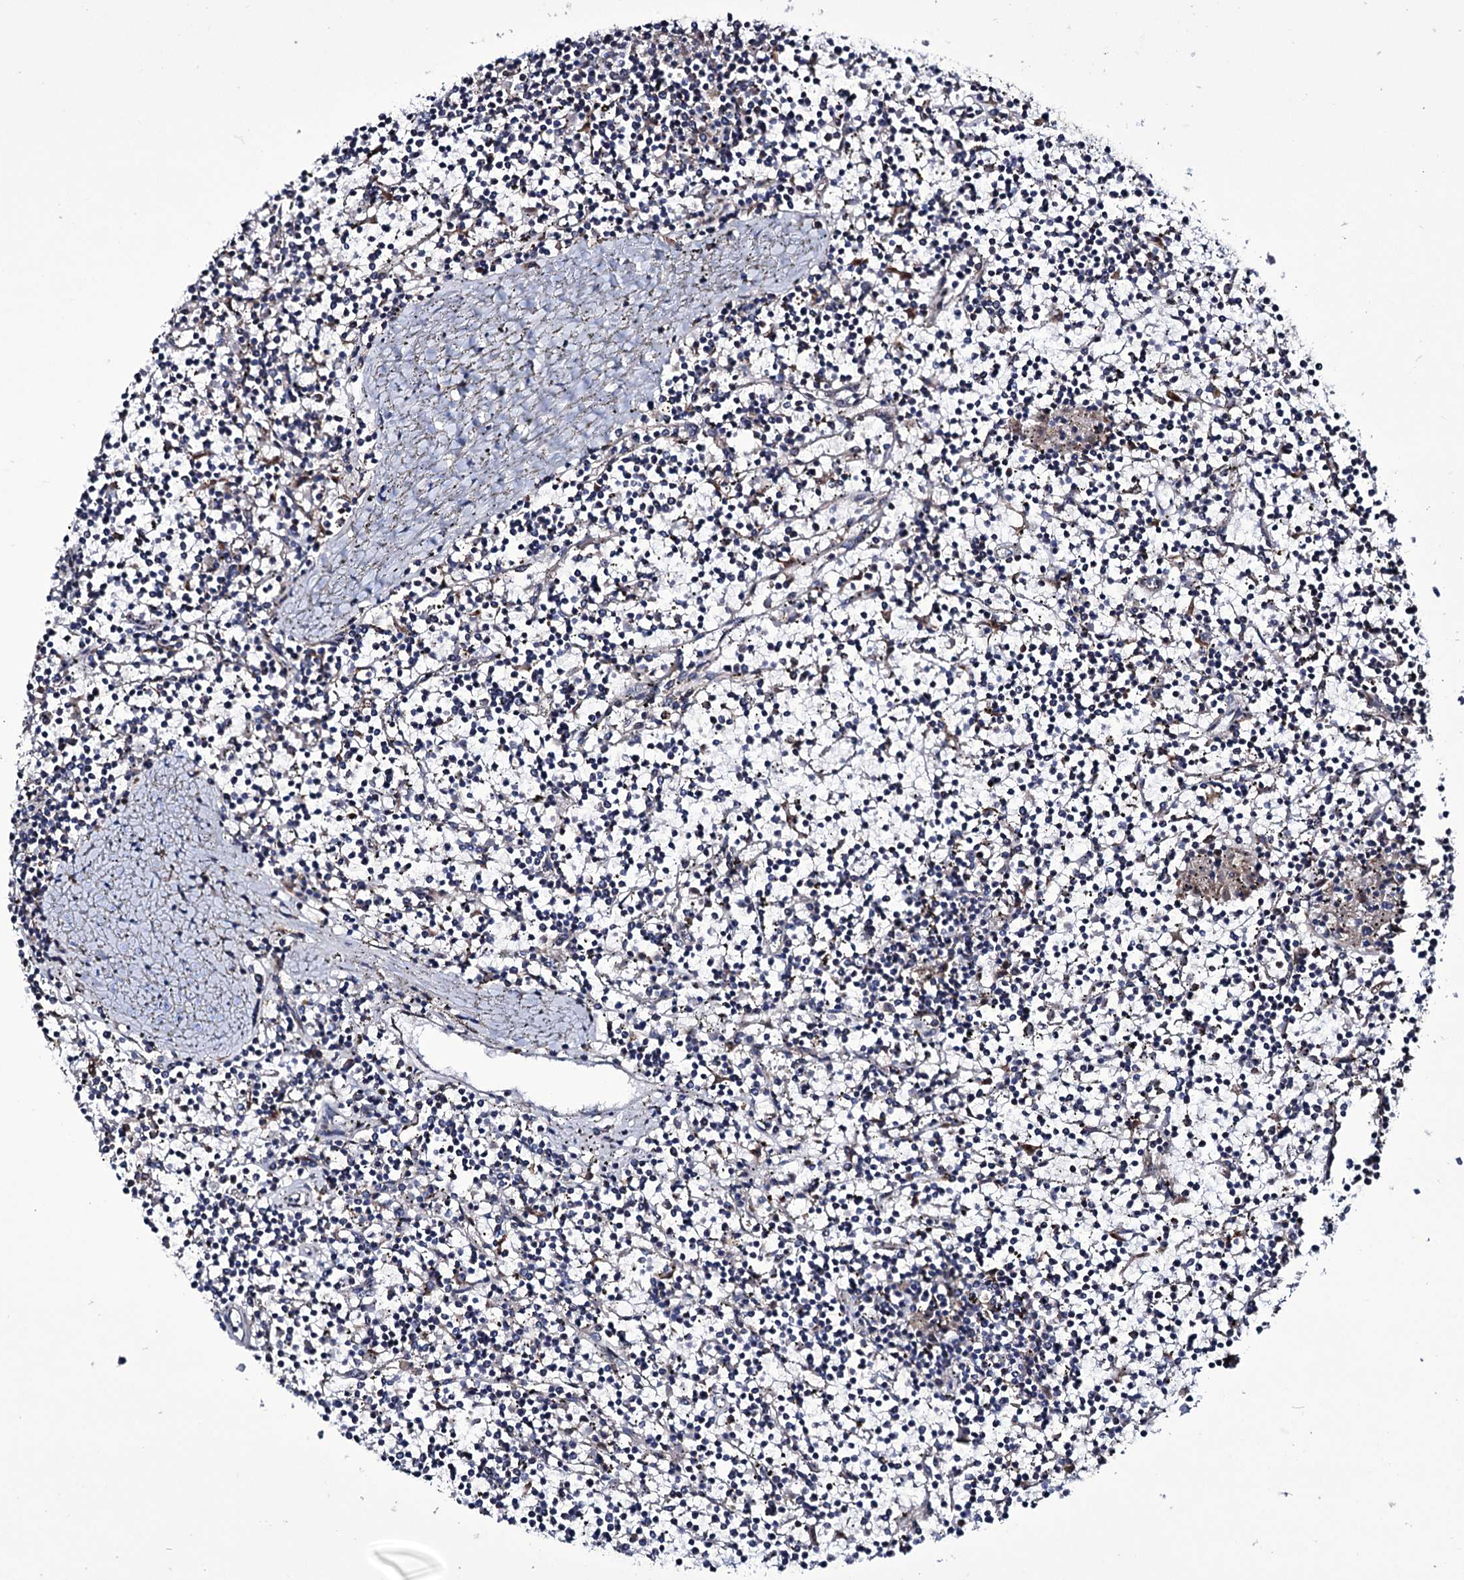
{"staining": {"intensity": "negative", "quantity": "none", "location": "none"}, "tissue": "lymphoma", "cell_type": "Tumor cells", "image_type": "cancer", "snomed": [{"axis": "morphology", "description": "Malignant lymphoma, non-Hodgkin's type, Low grade"}, {"axis": "topography", "description": "Spleen"}], "caption": "IHC histopathology image of neoplastic tissue: human malignant lymphoma, non-Hodgkin's type (low-grade) stained with DAB (3,3'-diaminobenzidine) shows no significant protein expression in tumor cells.", "gene": "TUBGCP5", "patient": {"sex": "female", "age": 19}}